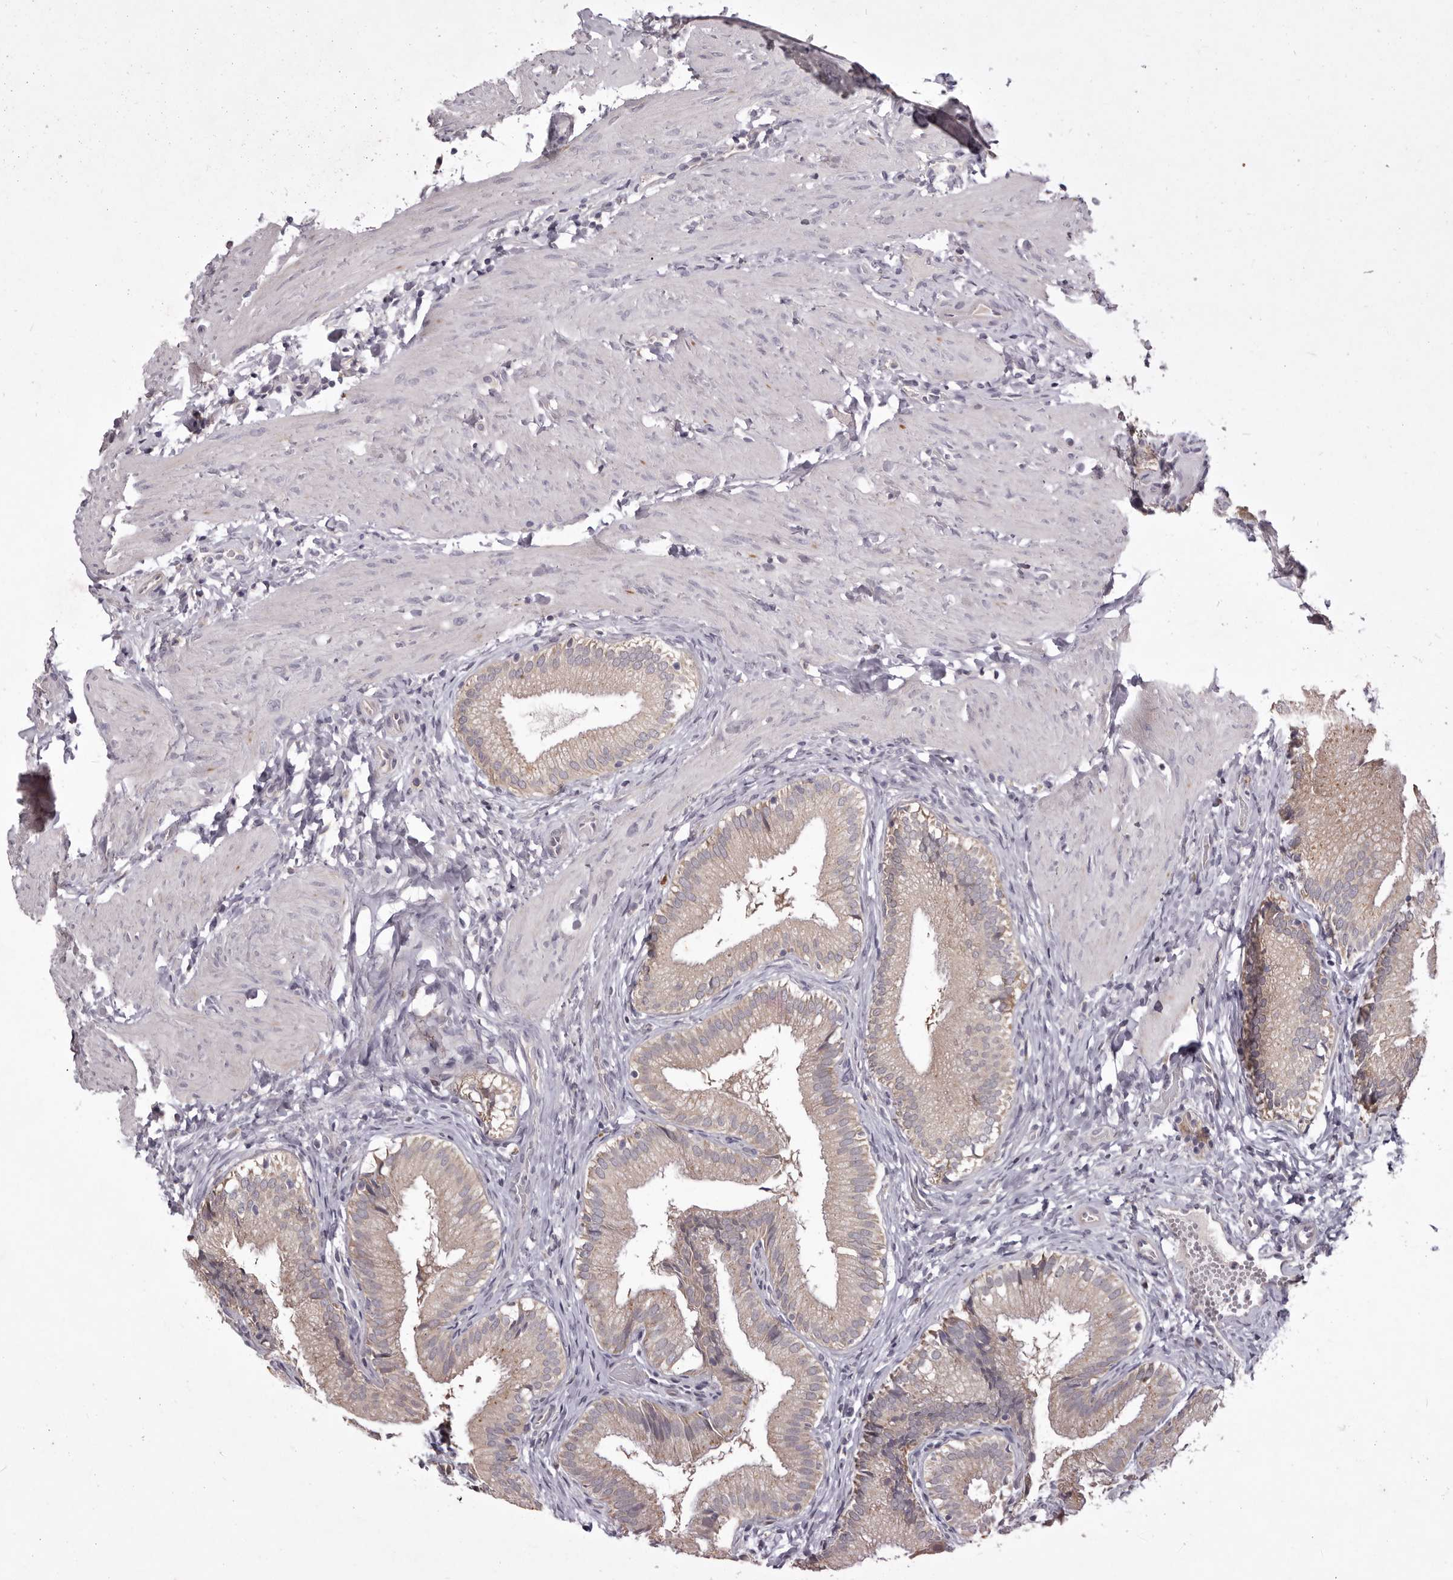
{"staining": {"intensity": "moderate", "quantity": "25%-75%", "location": "cytoplasmic/membranous"}, "tissue": "gallbladder", "cell_type": "Glandular cells", "image_type": "normal", "snomed": [{"axis": "morphology", "description": "Normal tissue, NOS"}, {"axis": "topography", "description": "Gallbladder"}], "caption": "A brown stain highlights moderate cytoplasmic/membranous staining of a protein in glandular cells of normal human gallbladder. (DAB (3,3'-diaminobenzidine) = brown stain, brightfield microscopy at high magnification).", "gene": "GARNL3", "patient": {"sex": "female", "age": 30}}